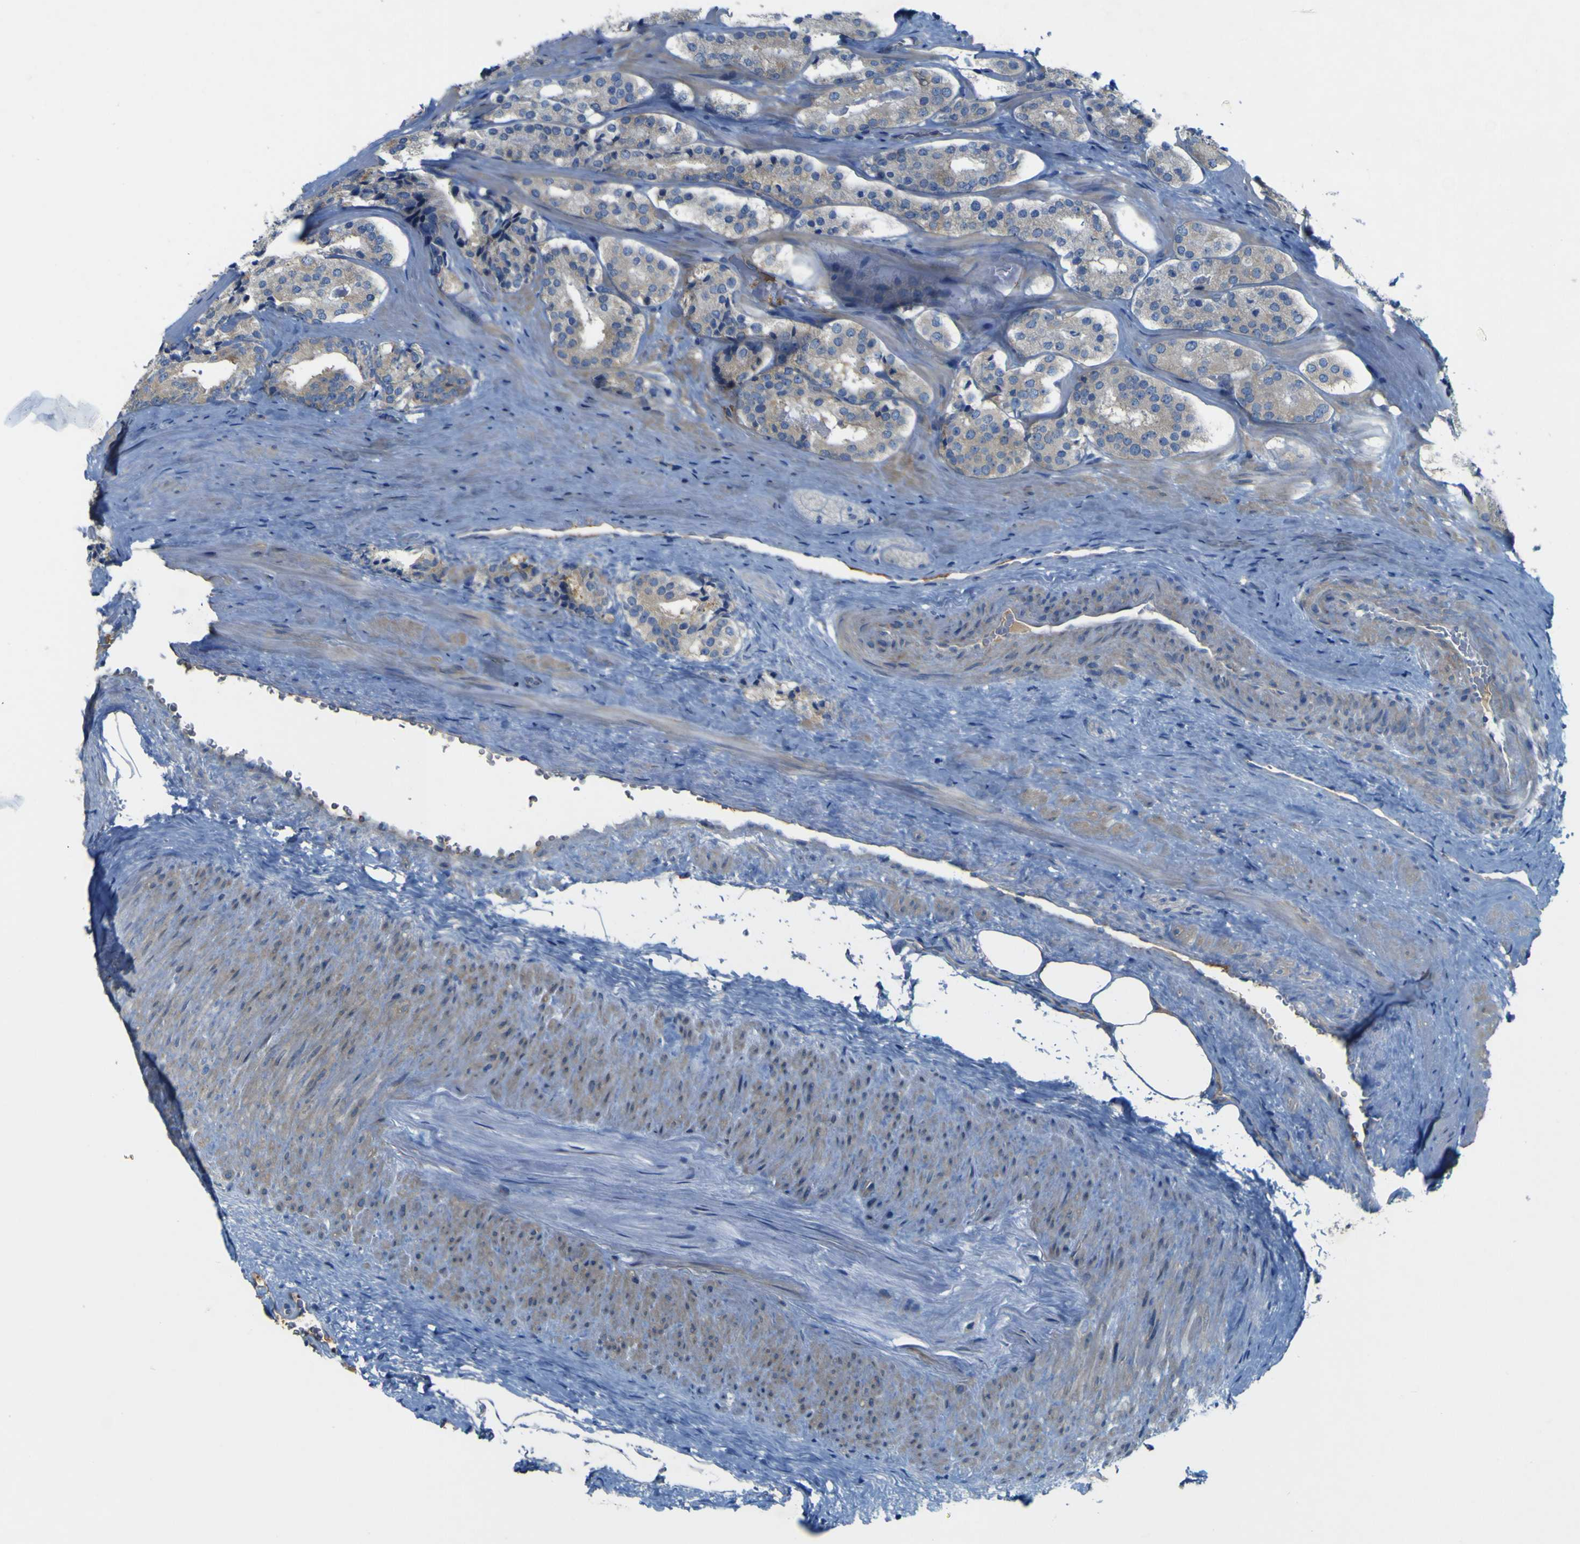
{"staining": {"intensity": "negative", "quantity": "none", "location": "none"}, "tissue": "prostate cancer", "cell_type": "Tumor cells", "image_type": "cancer", "snomed": [{"axis": "morphology", "description": "Adenocarcinoma, High grade"}, {"axis": "topography", "description": "Prostate"}], "caption": "Photomicrograph shows no significant protein staining in tumor cells of prostate cancer (high-grade adenocarcinoma). The staining was performed using DAB to visualize the protein expression in brown, while the nuclei were stained in blue with hematoxylin (Magnification: 20x).", "gene": "MYEOV", "patient": {"sex": "male", "age": 60}}